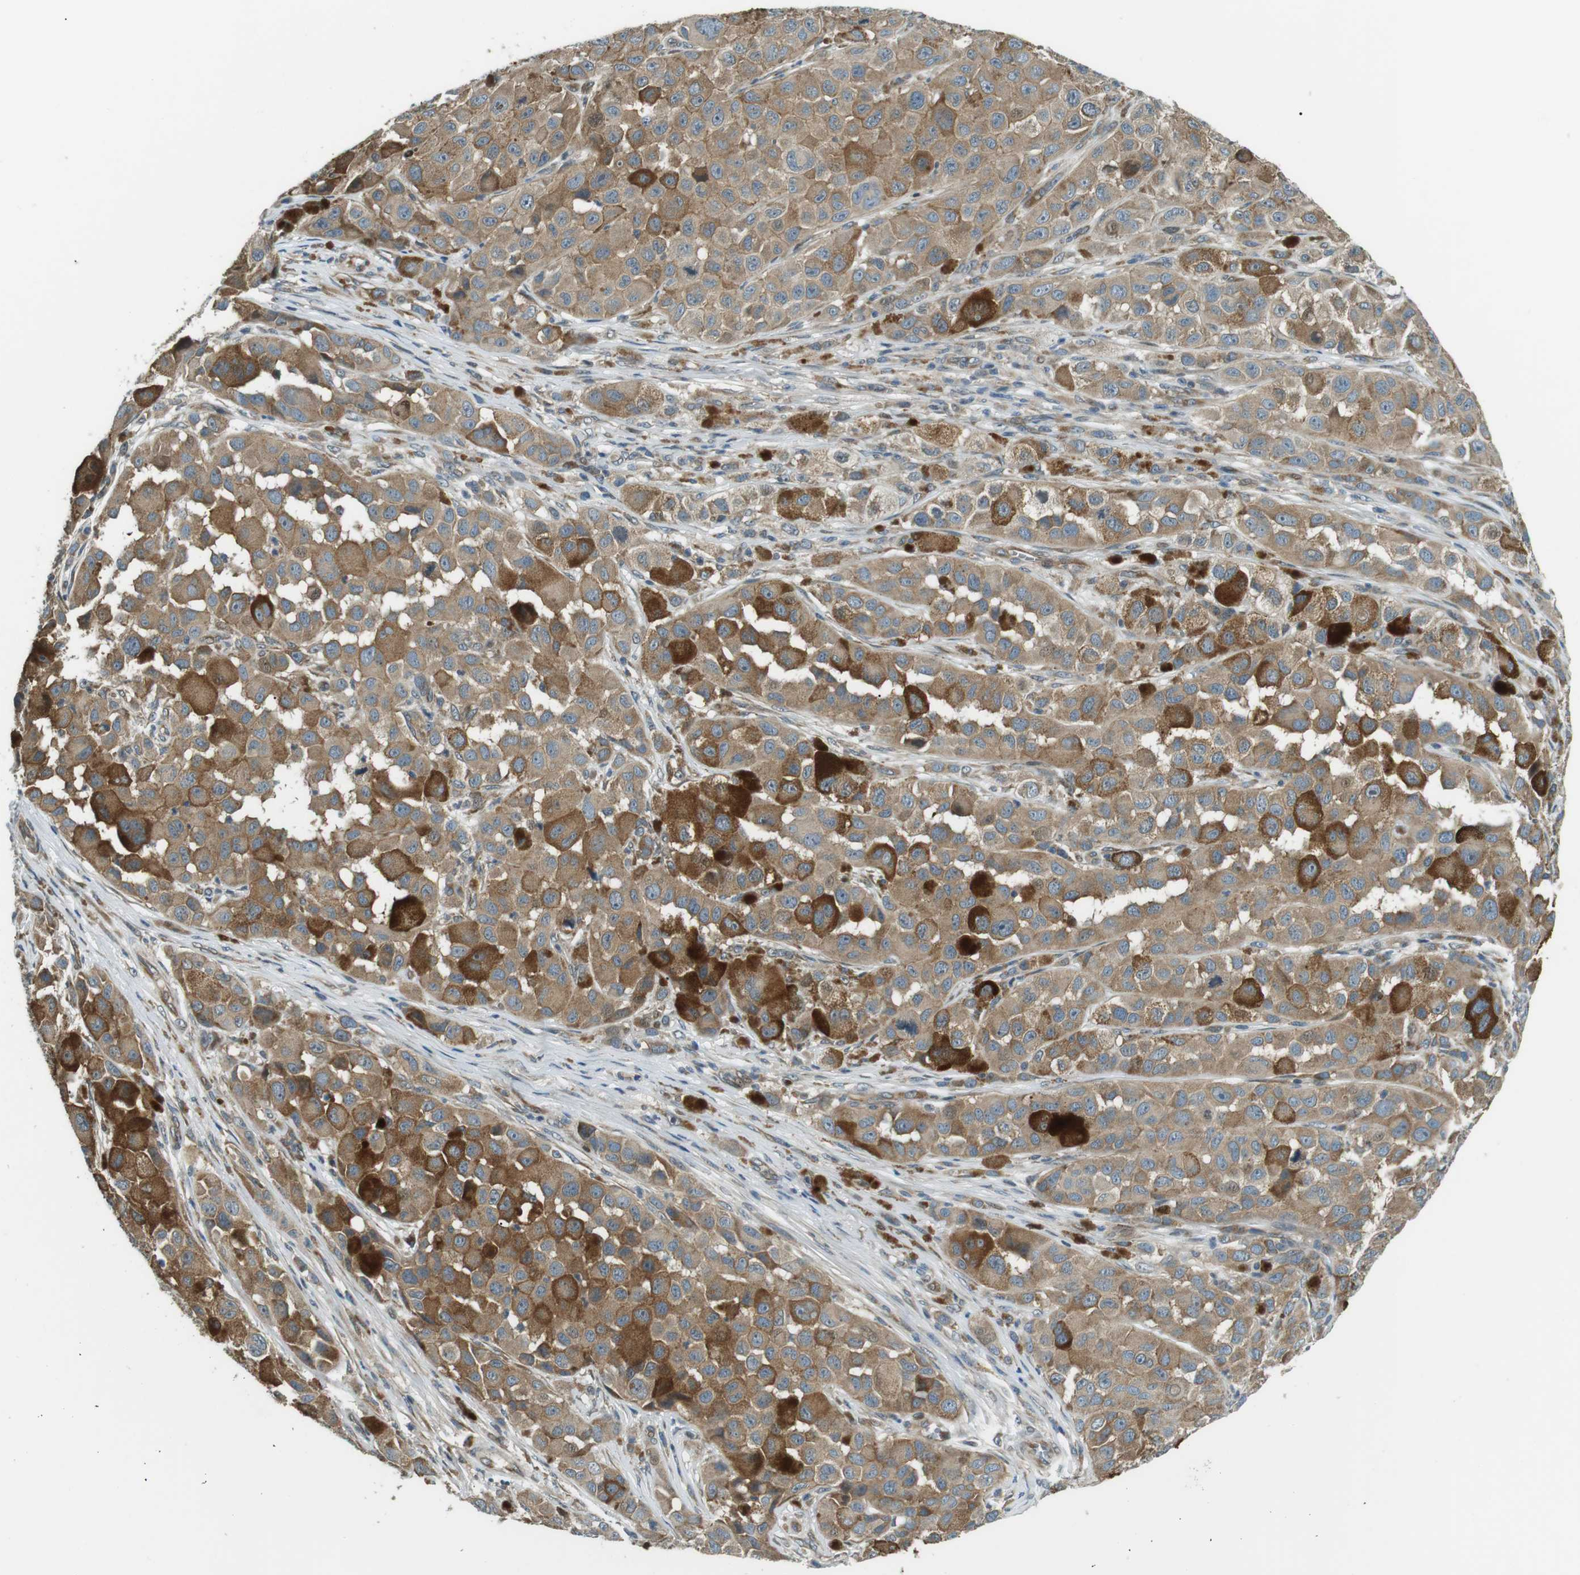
{"staining": {"intensity": "moderate", "quantity": ">75%", "location": "cytoplasmic/membranous"}, "tissue": "melanoma", "cell_type": "Tumor cells", "image_type": "cancer", "snomed": [{"axis": "morphology", "description": "Malignant melanoma, NOS"}, {"axis": "topography", "description": "Skin"}], "caption": "Immunohistochemical staining of melanoma exhibits moderate cytoplasmic/membranous protein expression in approximately >75% of tumor cells.", "gene": "TMEM74", "patient": {"sex": "male", "age": 96}}